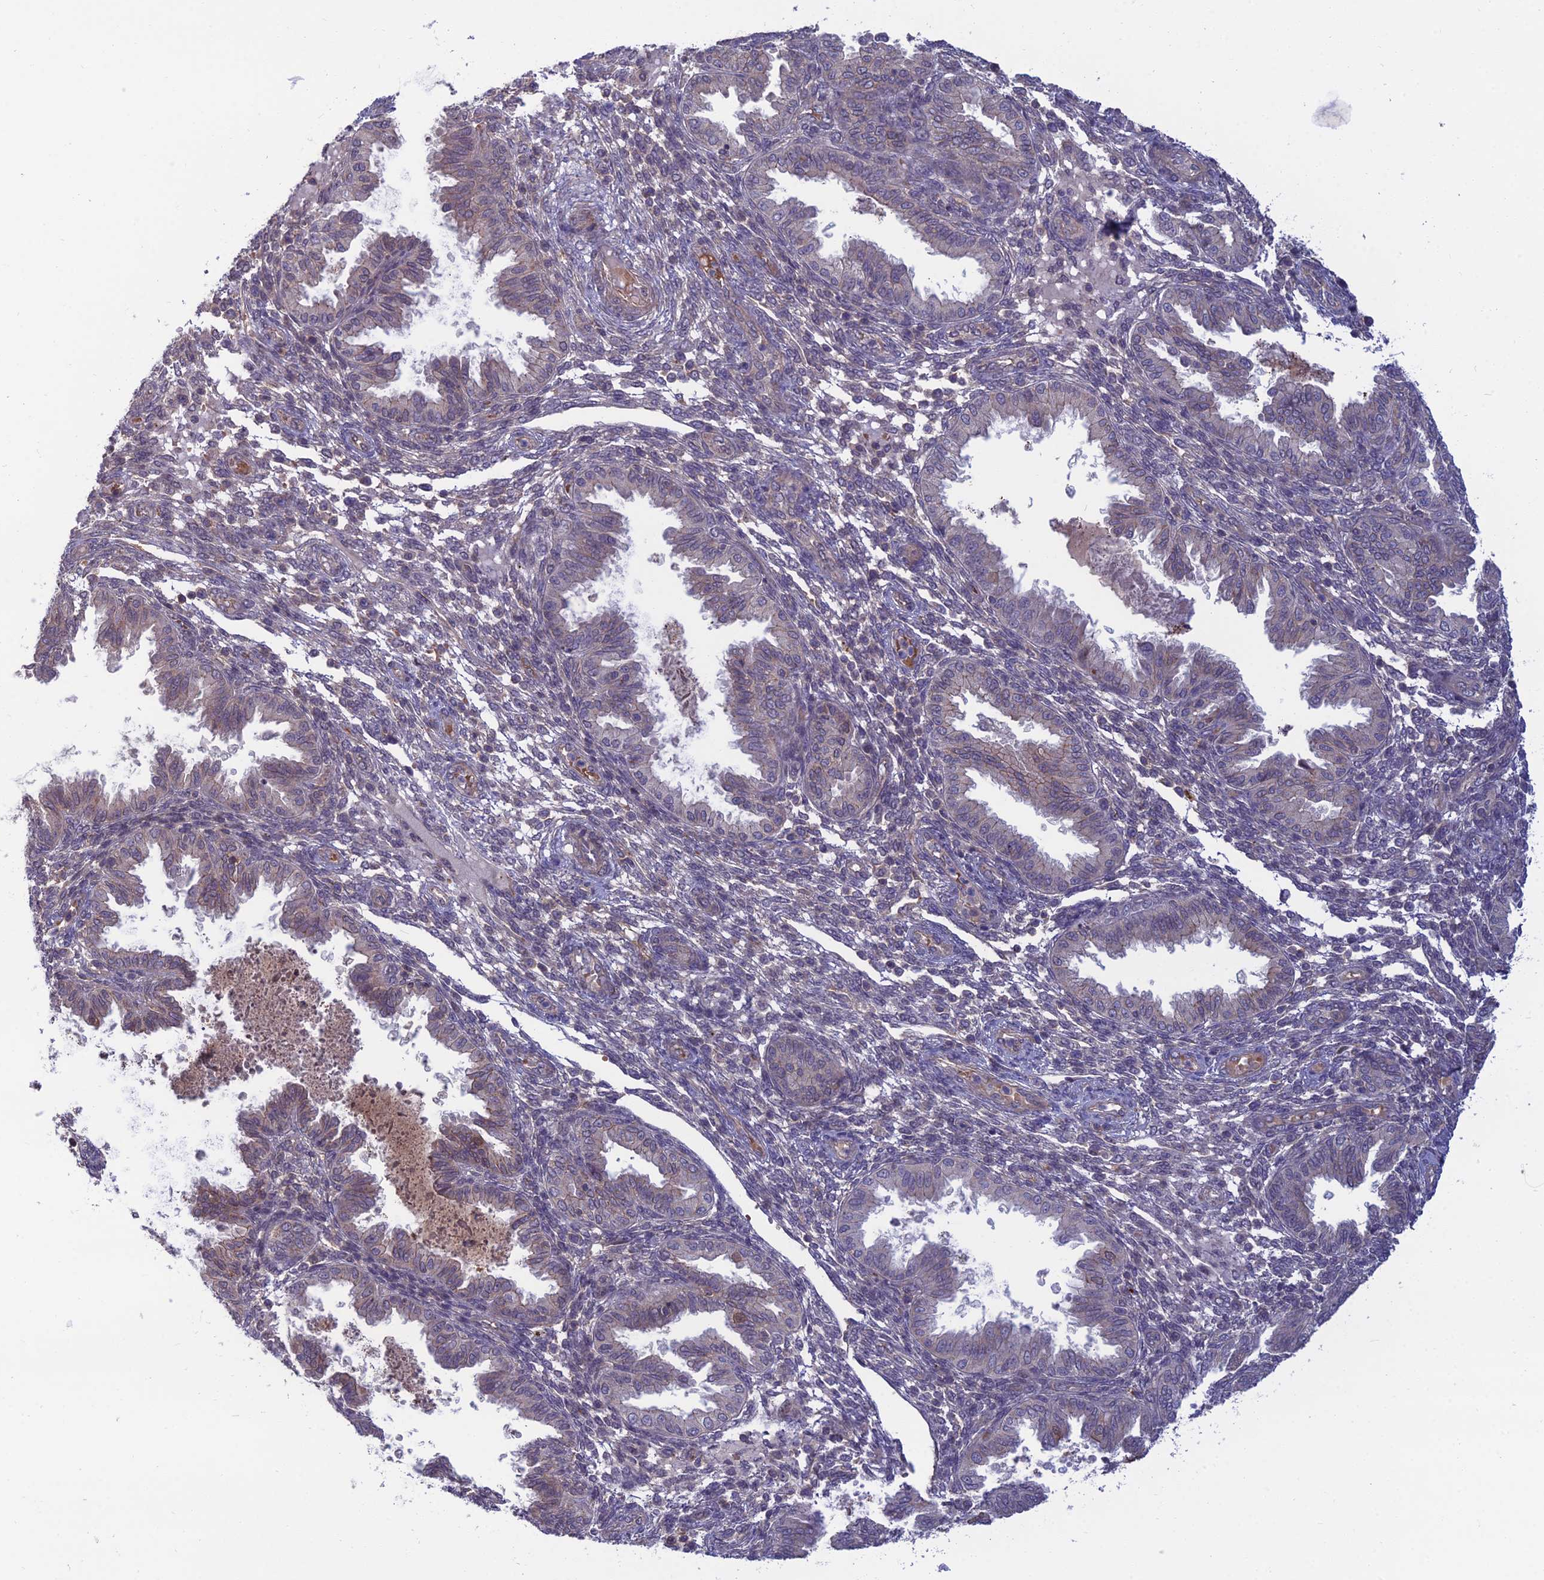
{"staining": {"intensity": "negative", "quantity": "none", "location": "none"}, "tissue": "endometrium", "cell_type": "Cells in endometrial stroma", "image_type": "normal", "snomed": [{"axis": "morphology", "description": "Normal tissue, NOS"}, {"axis": "topography", "description": "Endometrium"}], "caption": "IHC photomicrograph of unremarkable endometrium: human endometrium stained with DAB shows no significant protein expression in cells in endometrial stroma.", "gene": "OPA3", "patient": {"sex": "female", "age": 33}}